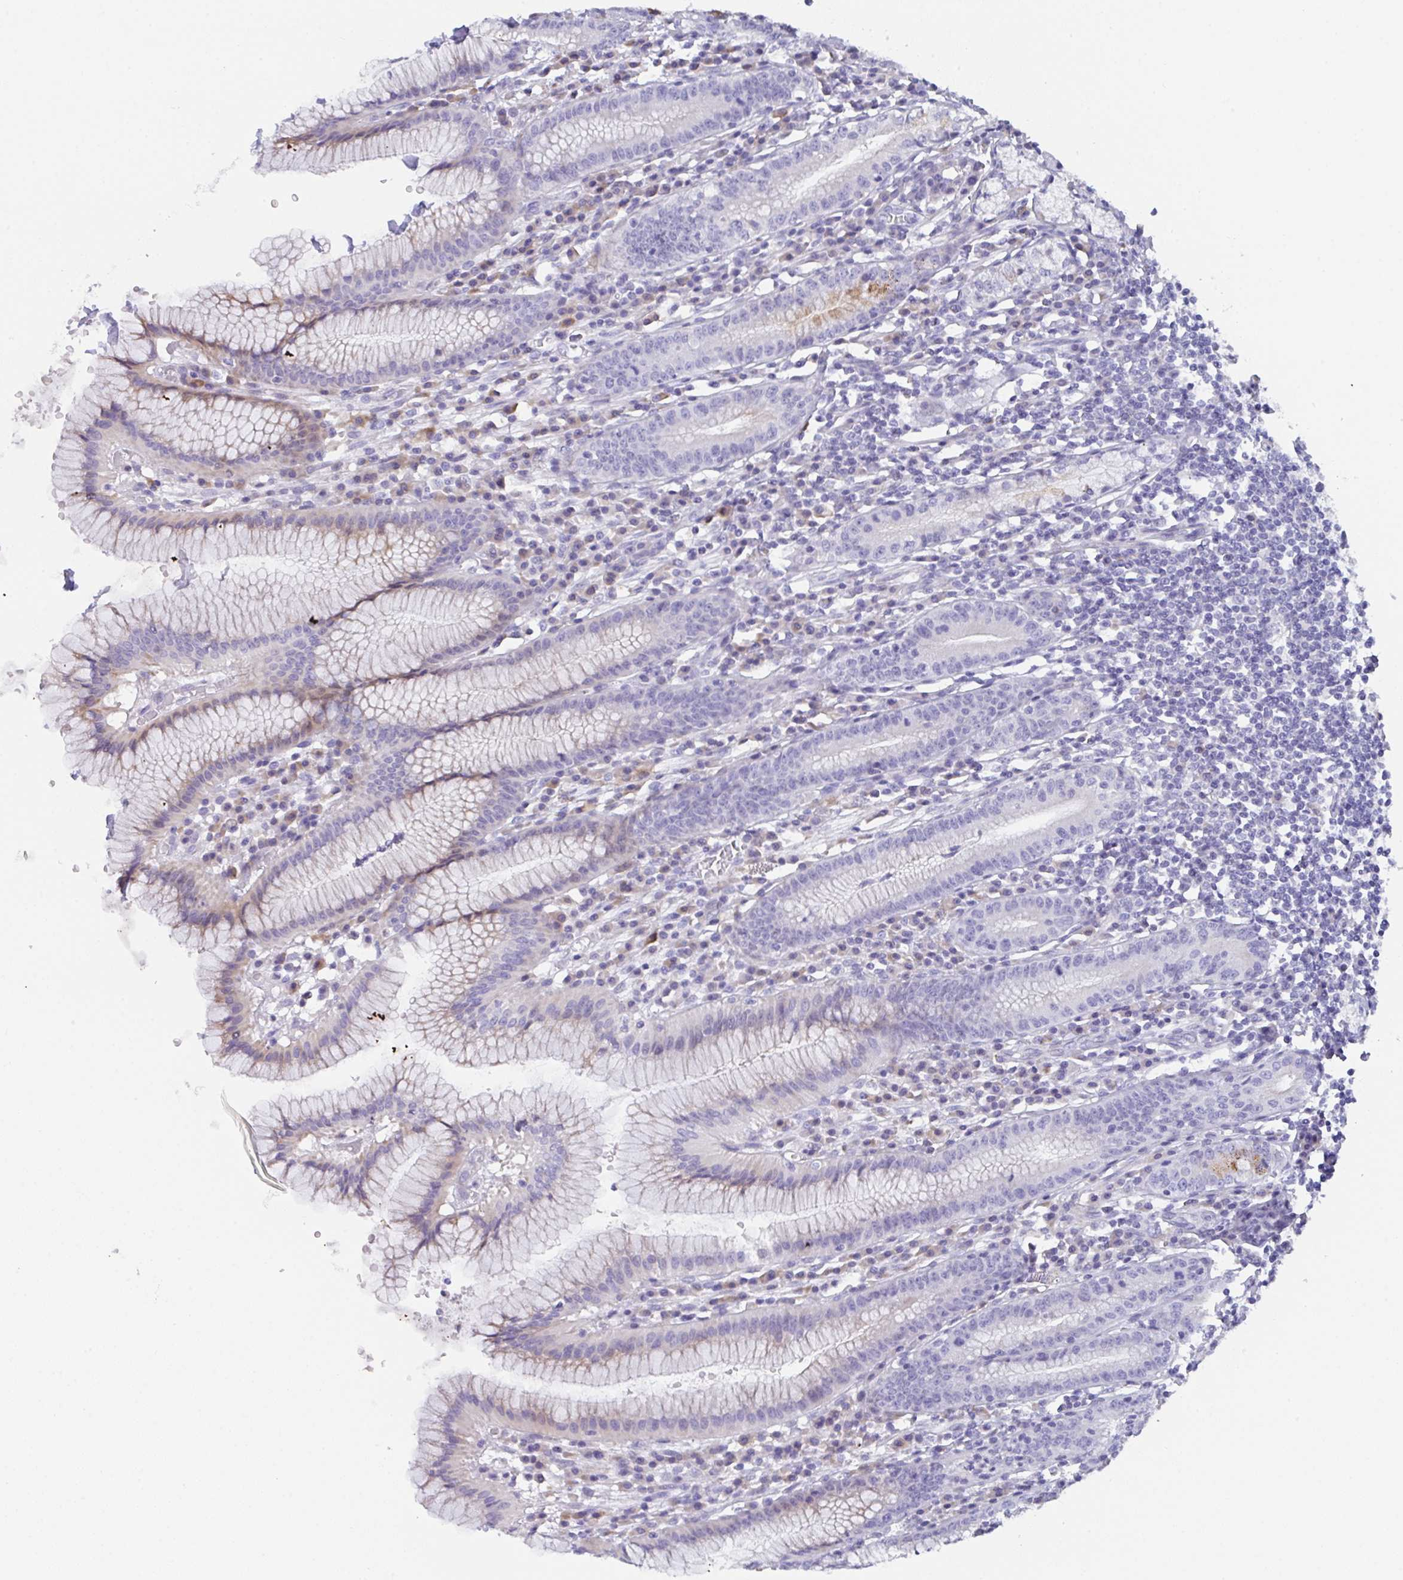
{"staining": {"intensity": "weak", "quantity": "<25%", "location": "cytoplasmic/membranous"}, "tissue": "stomach", "cell_type": "Glandular cells", "image_type": "normal", "snomed": [{"axis": "morphology", "description": "Normal tissue, NOS"}, {"axis": "topography", "description": "Stomach"}], "caption": "High magnification brightfield microscopy of normal stomach stained with DAB (brown) and counterstained with hematoxylin (blue): glandular cells show no significant staining. (Brightfield microscopy of DAB (3,3'-diaminobenzidine) IHC at high magnification).", "gene": "FBXO47", "patient": {"sex": "male", "age": 55}}